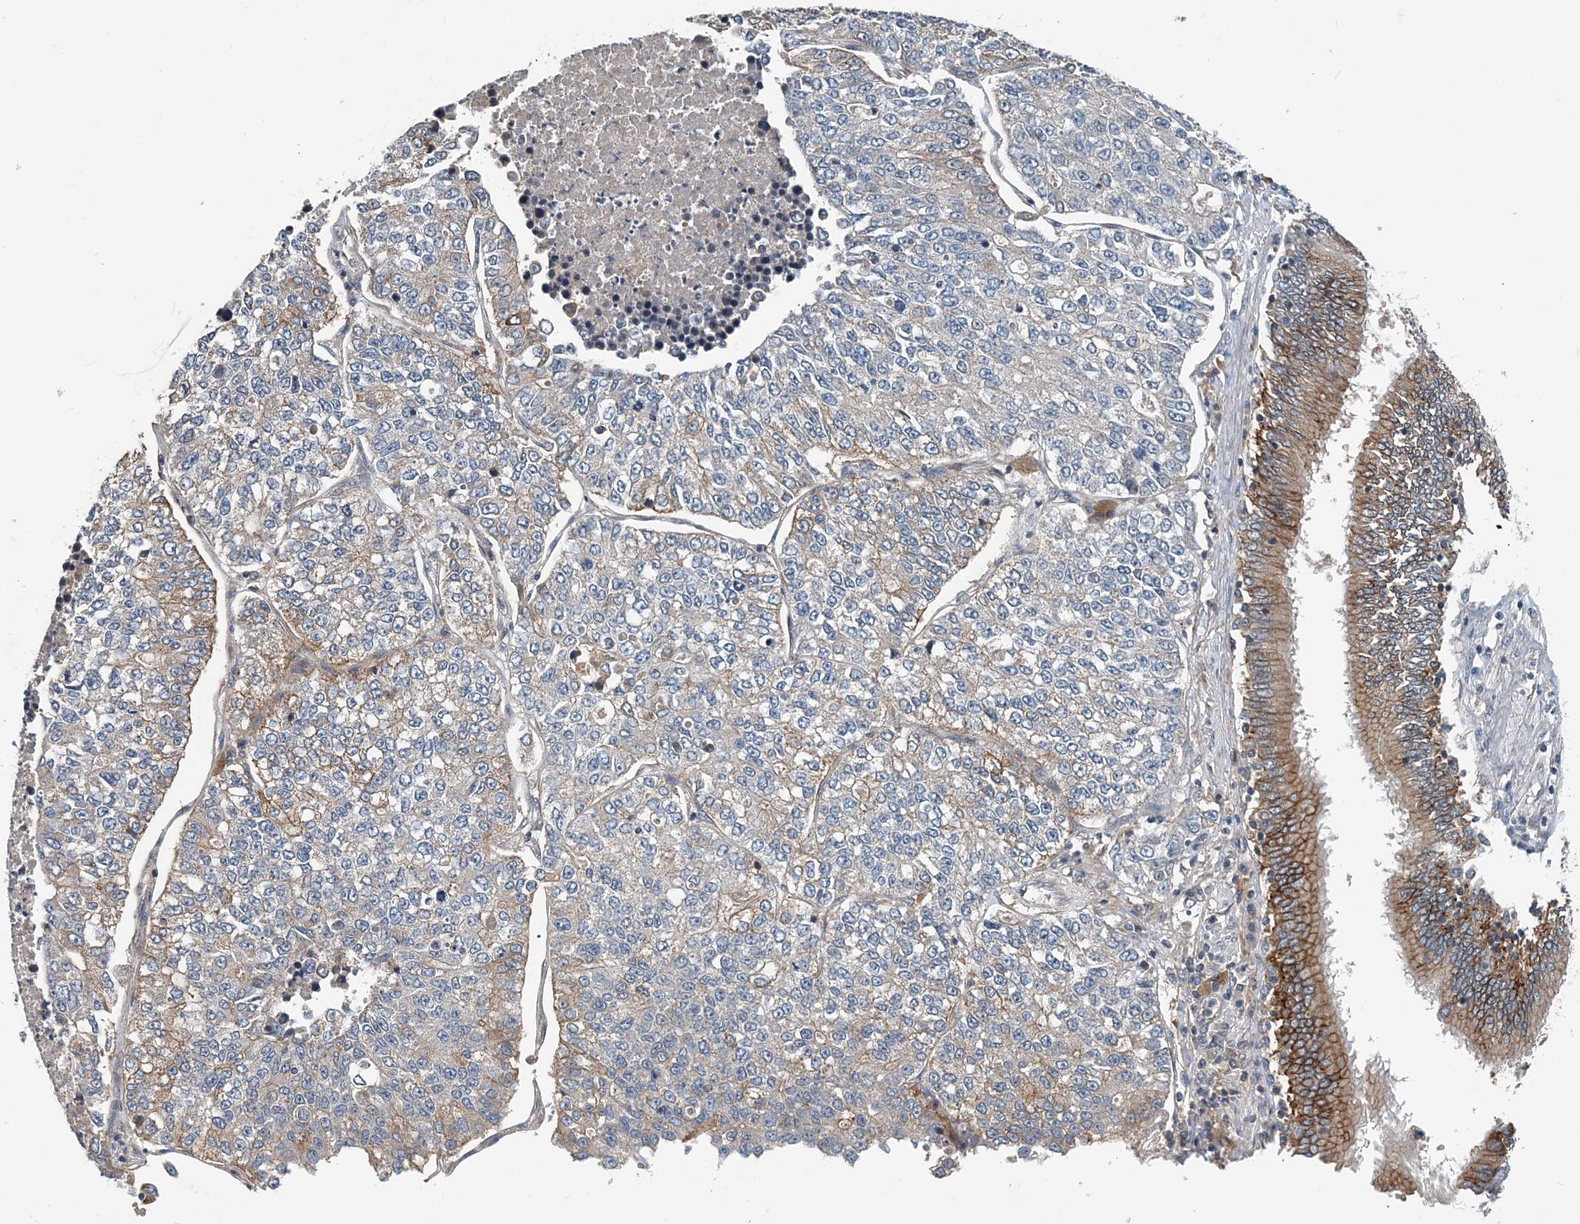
{"staining": {"intensity": "weak", "quantity": "<25%", "location": "cytoplasmic/membranous"}, "tissue": "lung cancer", "cell_type": "Tumor cells", "image_type": "cancer", "snomed": [{"axis": "morphology", "description": "Adenocarcinoma, NOS"}, {"axis": "topography", "description": "Lung"}], "caption": "The immunohistochemistry histopathology image has no significant positivity in tumor cells of lung cancer (adenocarcinoma) tissue.", "gene": "SMPD3", "patient": {"sex": "male", "age": 49}}